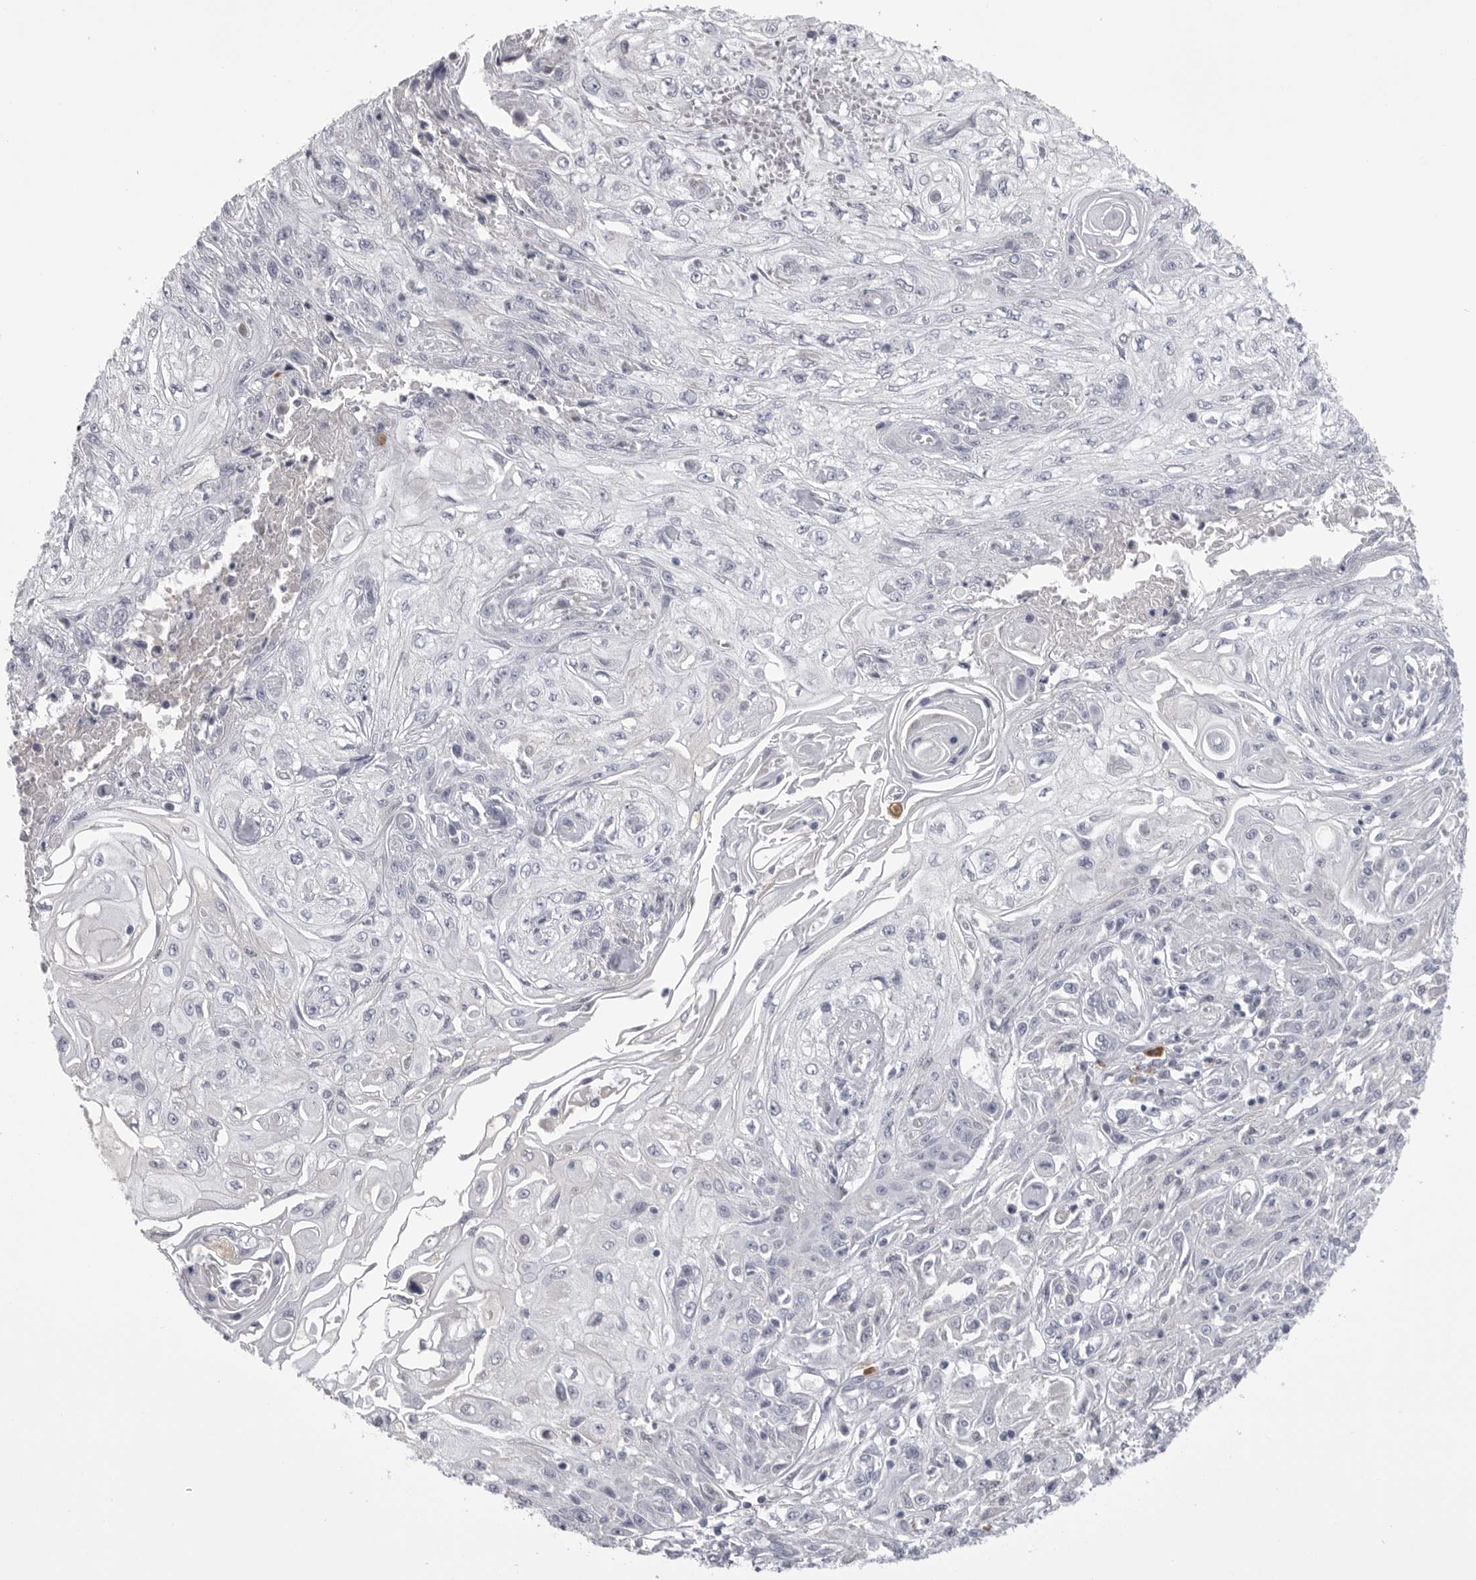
{"staining": {"intensity": "negative", "quantity": "none", "location": "none"}, "tissue": "skin cancer", "cell_type": "Tumor cells", "image_type": "cancer", "snomed": [{"axis": "morphology", "description": "Squamous cell carcinoma, NOS"}, {"axis": "morphology", "description": "Squamous cell carcinoma, metastatic, NOS"}, {"axis": "topography", "description": "Skin"}, {"axis": "topography", "description": "Lymph node"}], "caption": "A photomicrograph of skin cancer (squamous cell carcinoma) stained for a protein displays no brown staining in tumor cells. (Stains: DAB (3,3'-diaminobenzidine) immunohistochemistry with hematoxylin counter stain, Microscopy: brightfield microscopy at high magnification).", "gene": "FKBP2", "patient": {"sex": "male", "age": 75}}